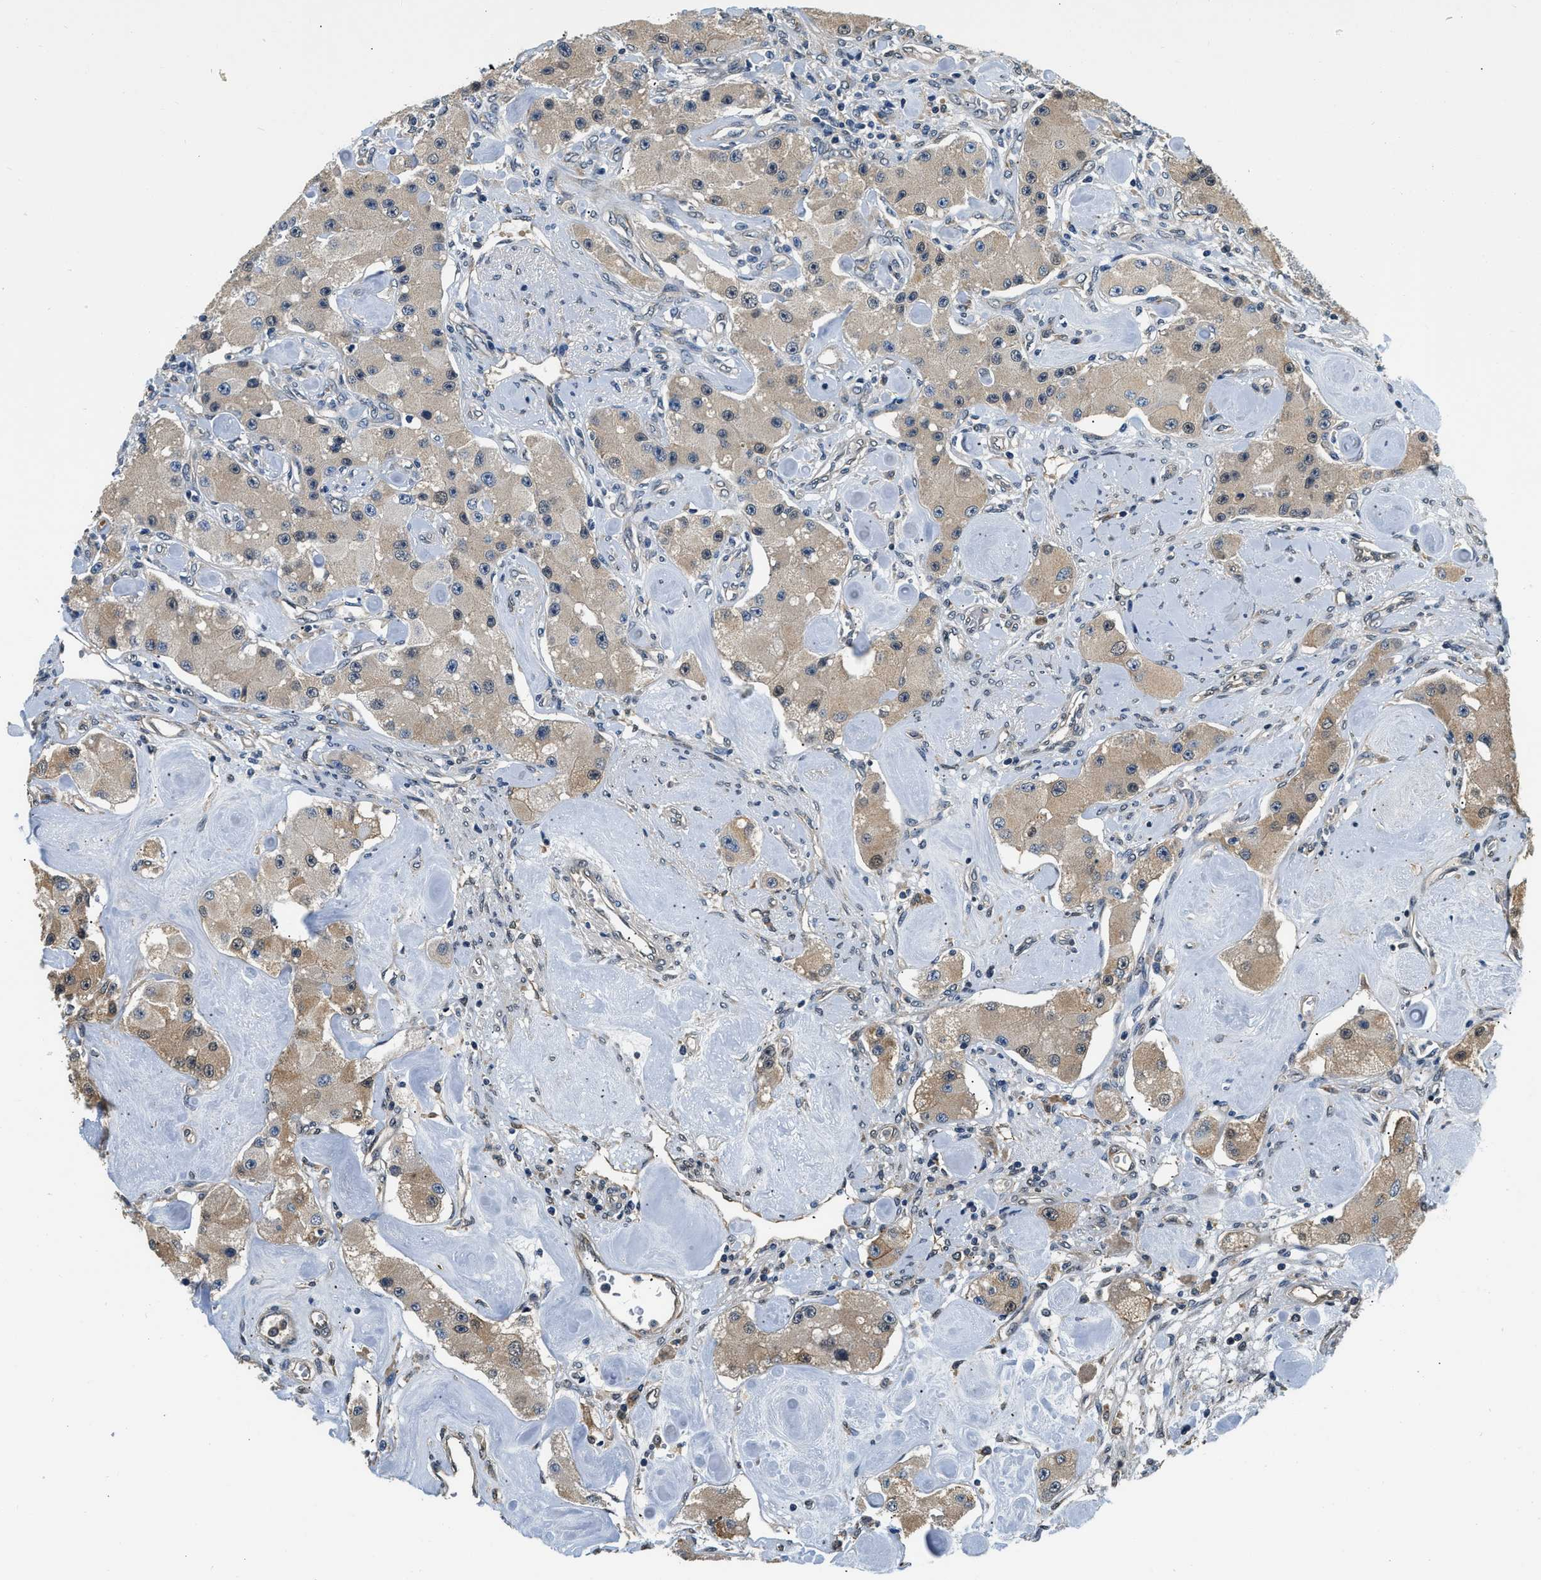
{"staining": {"intensity": "weak", "quantity": ">75%", "location": "cytoplasmic/membranous"}, "tissue": "carcinoid", "cell_type": "Tumor cells", "image_type": "cancer", "snomed": [{"axis": "morphology", "description": "Carcinoid, malignant, NOS"}, {"axis": "topography", "description": "Pancreas"}], "caption": "Malignant carcinoid stained with DAB immunohistochemistry (IHC) displays low levels of weak cytoplasmic/membranous positivity in about >75% of tumor cells. The staining is performed using DAB brown chromogen to label protein expression. The nuclei are counter-stained blue using hematoxylin.", "gene": "BCL7C", "patient": {"sex": "male", "age": 41}}